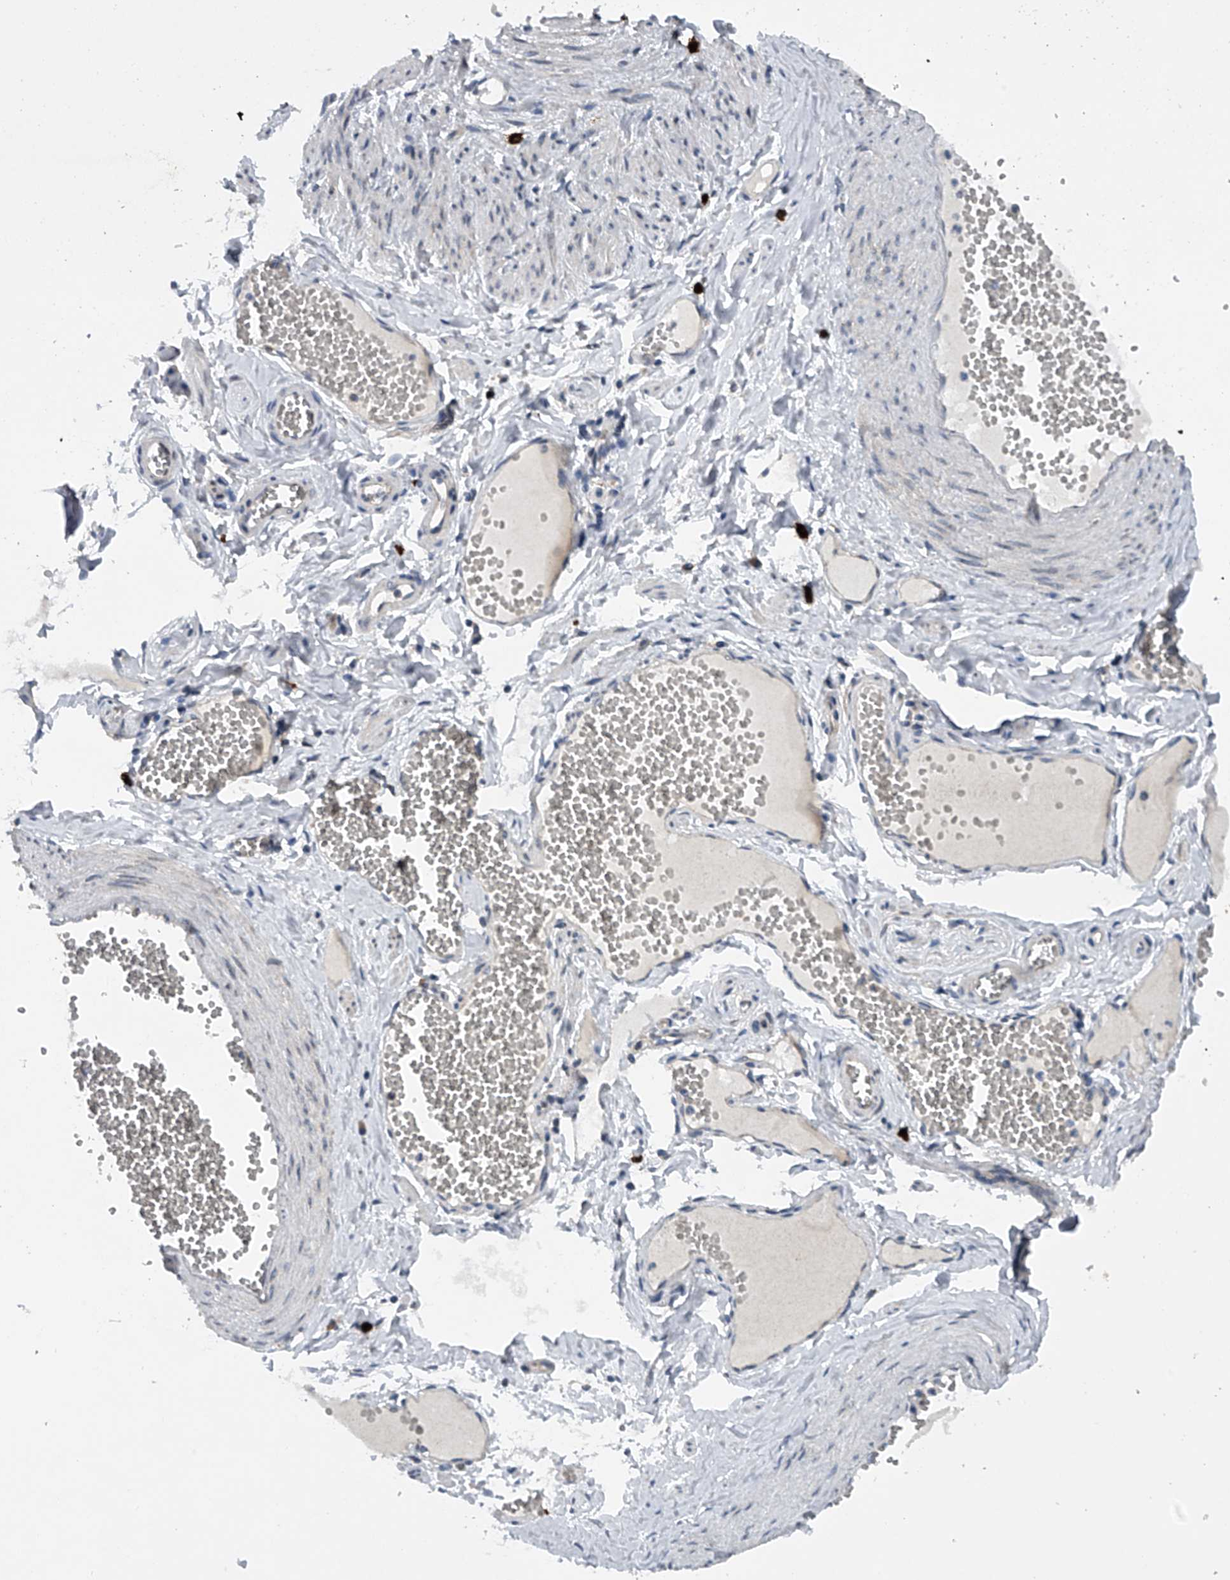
{"staining": {"intensity": "negative", "quantity": "none", "location": "none"}, "tissue": "adipose tissue", "cell_type": "Adipocytes", "image_type": "normal", "snomed": [{"axis": "morphology", "description": "Normal tissue, NOS"}, {"axis": "topography", "description": "Smooth muscle"}, {"axis": "topography", "description": "Peripheral nerve tissue"}], "caption": "Immunohistochemistry histopathology image of unremarkable adipose tissue stained for a protein (brown), which reveals no staining in adipocytes.", "gene": "RNF5", "patient": {"sex": "female", "age": 39}}